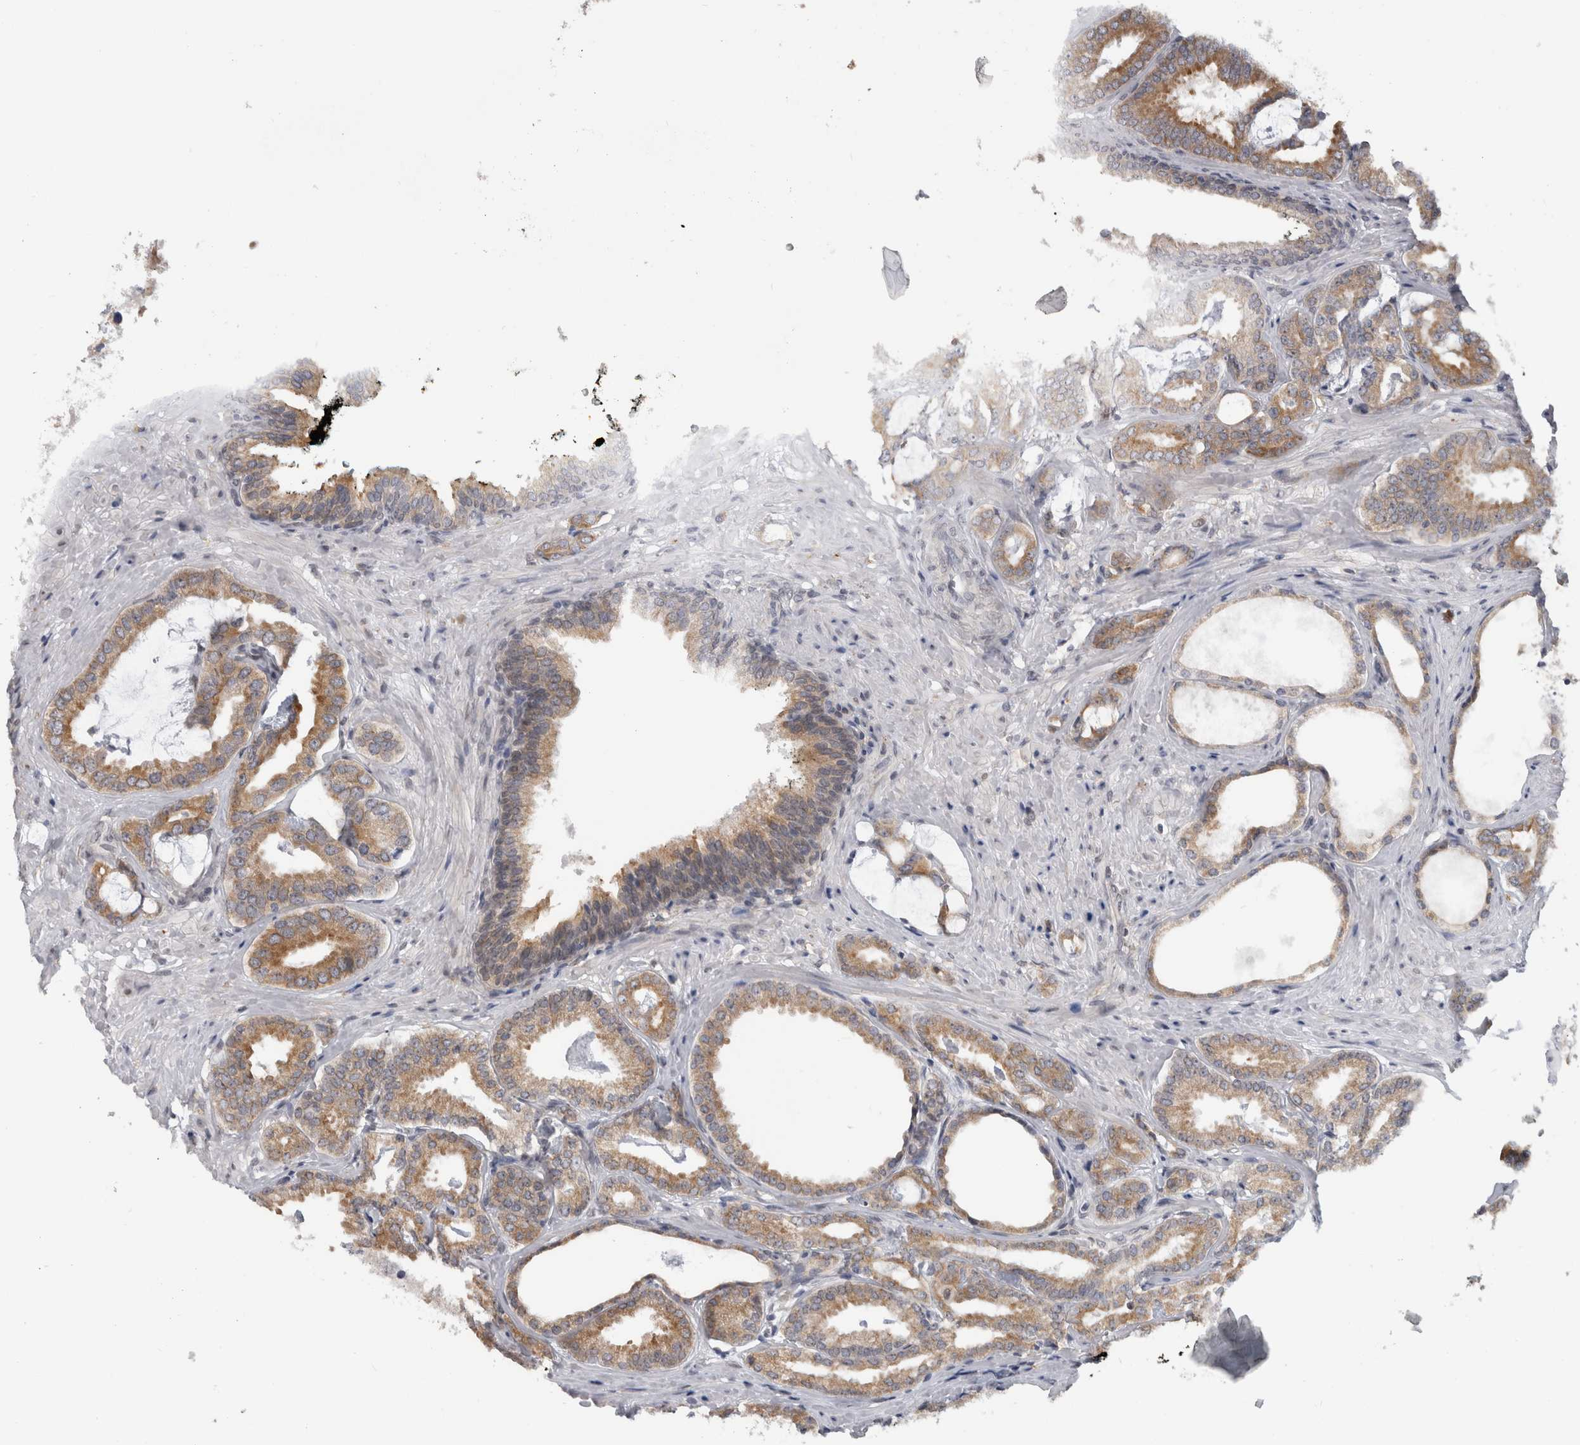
{"staining": {"intensity": "moderate", "quantity": ">75%", "location": "cytoplasmic/membranous"}, "tissue": "prostate cancer", "cell_type": "Tumor cells", "image_type": "cancer", "snomed": [{"axis": "morphology", "description": "Adenocarcinoma, Low grade"}, {"axis": "topography", "description": "Prostate"}], "caption": "The immunohistochemical stain highlights moderate cytoplasmic/membranous staining in tumor cells of prostate cancer (adenocarcinoma (low-grade)) tissue. (IHC, brightfield microscopy, high magnification).", "gene": "TMEM242", "patient": {"sex": "male", "age": 71}}